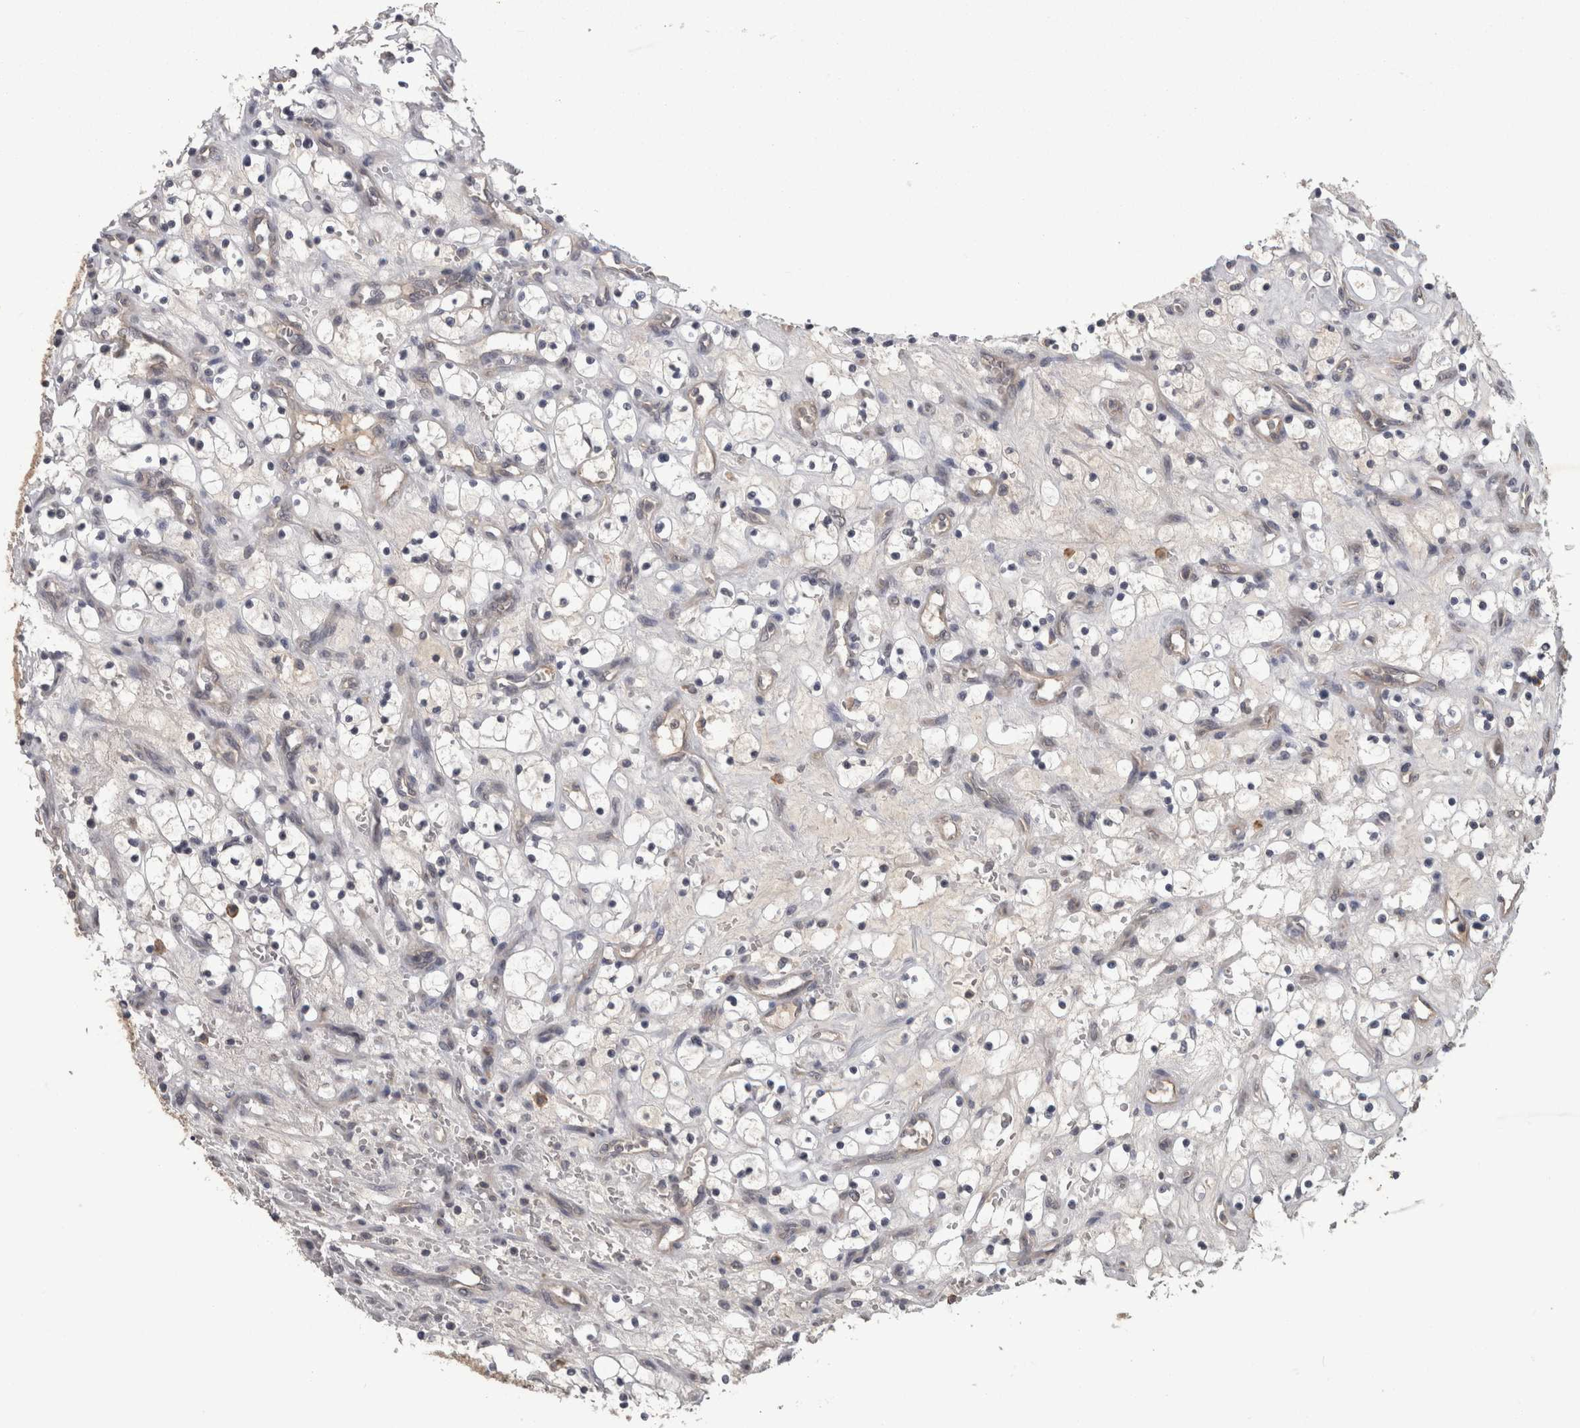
{"staining": {"intensity": "negative", "quantity": "none", "location": "none"}, "tissue": "renal cancer", "cell_type": "Tumor cells", "image_type": "cancer", "snomed": [{"axis": "morphology", "description": "Adenocarcinoma, NOS"}, {"axis": "topography", "description": "Kidney"}], "caption": "The histopathology image exhibits no staining of tumor cells in renal adenocarcinoma.", "gene": "PON3", "patient": {"sex": "female", "age": 69}}